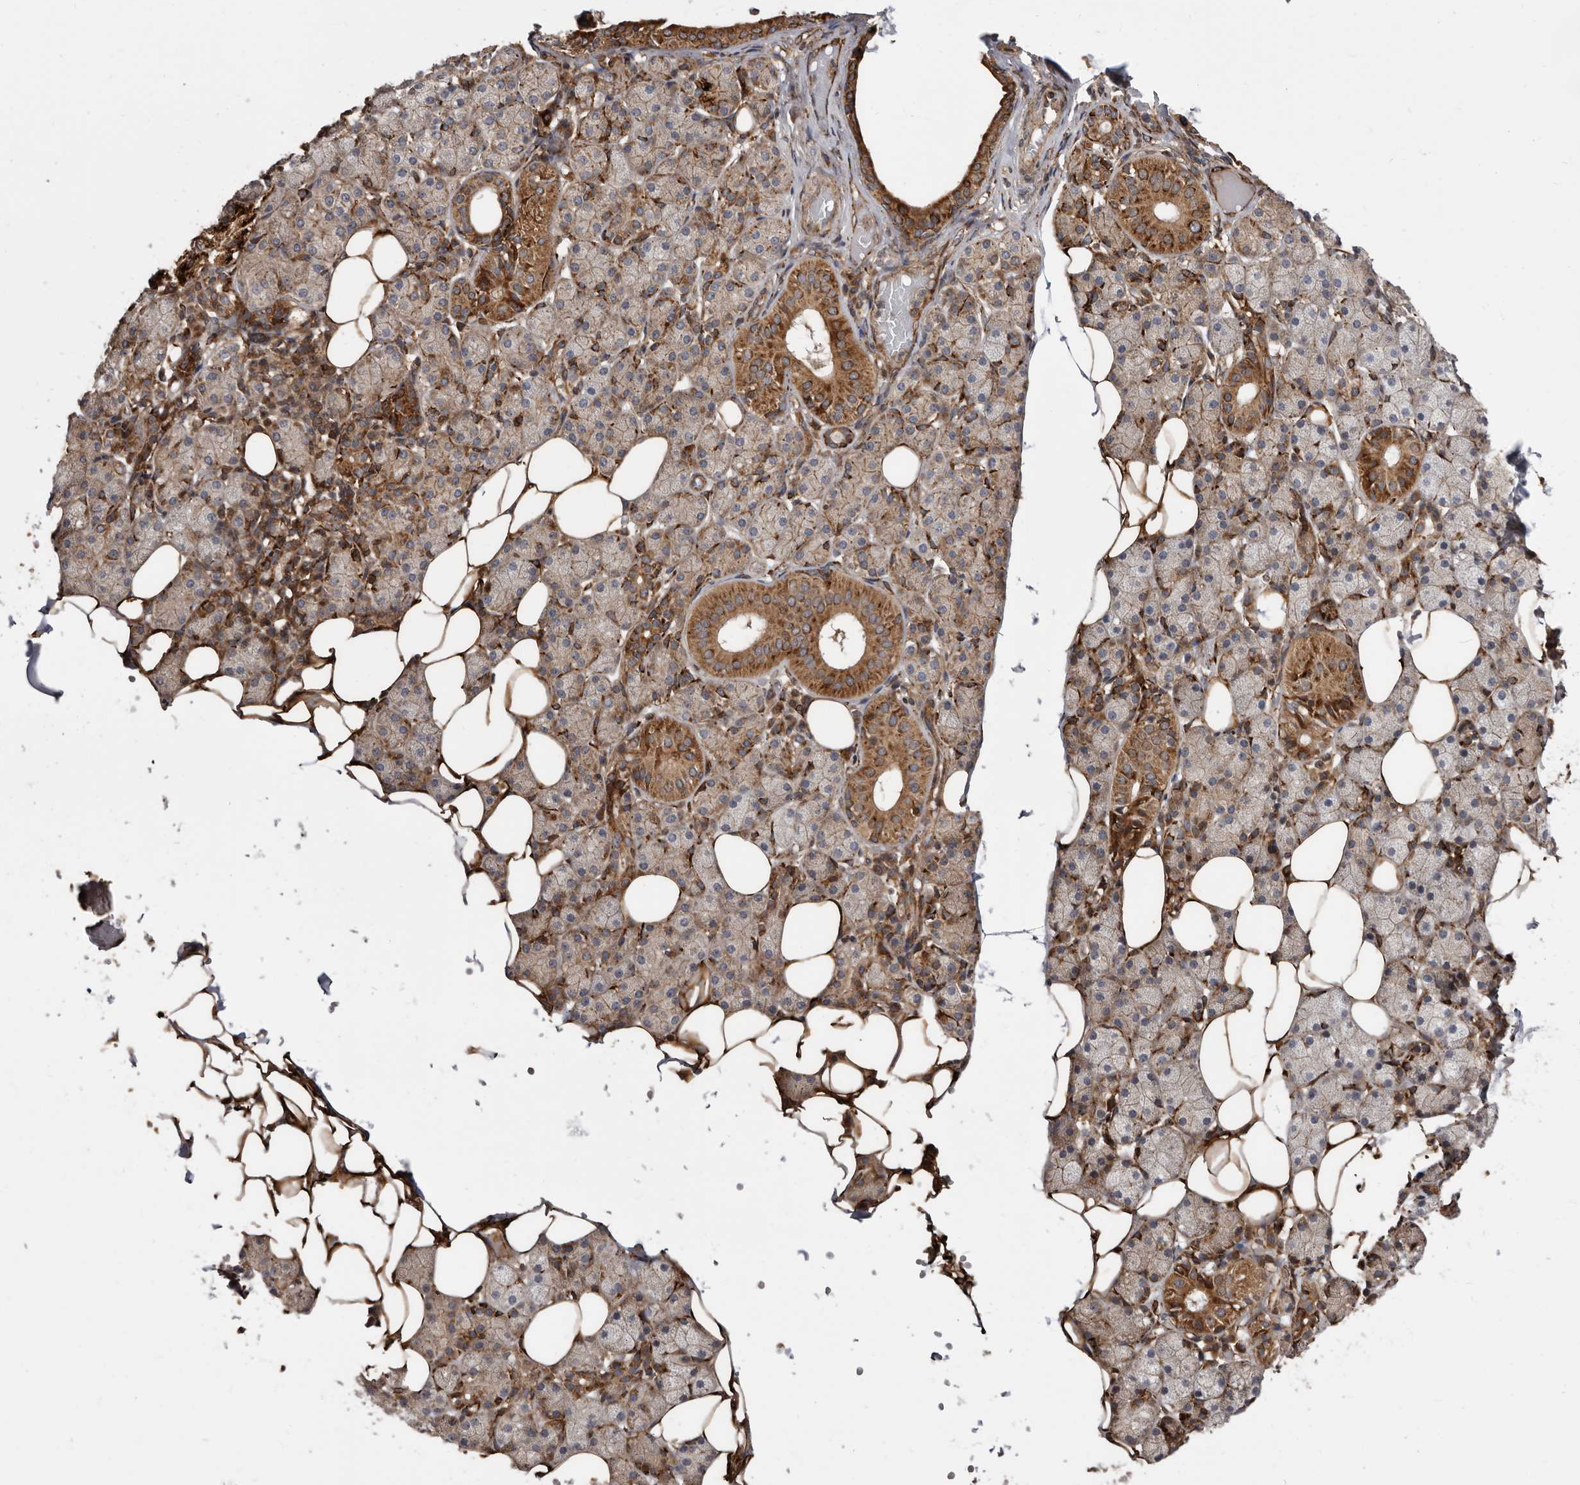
{"staining": {"intensity": "strong", "quantity": "25%-75%", "location": "cytoplasmic/membranous"}, "tissue": "salivary gland", "cell_type": "Glandular cells", "image_type": "normal", "snomed": [{"axis": "morphology", "description": "Normal tissue, NOS"}, {"axis": "topography", "description": "Salivary gland"}], "caption": "A high-resolution micrograph shows immunohistochemistry (IHC) staining of normal salivary gland, which demonstrates strong cytoplasmic/membranous expression in approximately 25%-75% of glandular cells.", "gene": "FLAD1", "patient": {"sex": "female", "age": 33}}